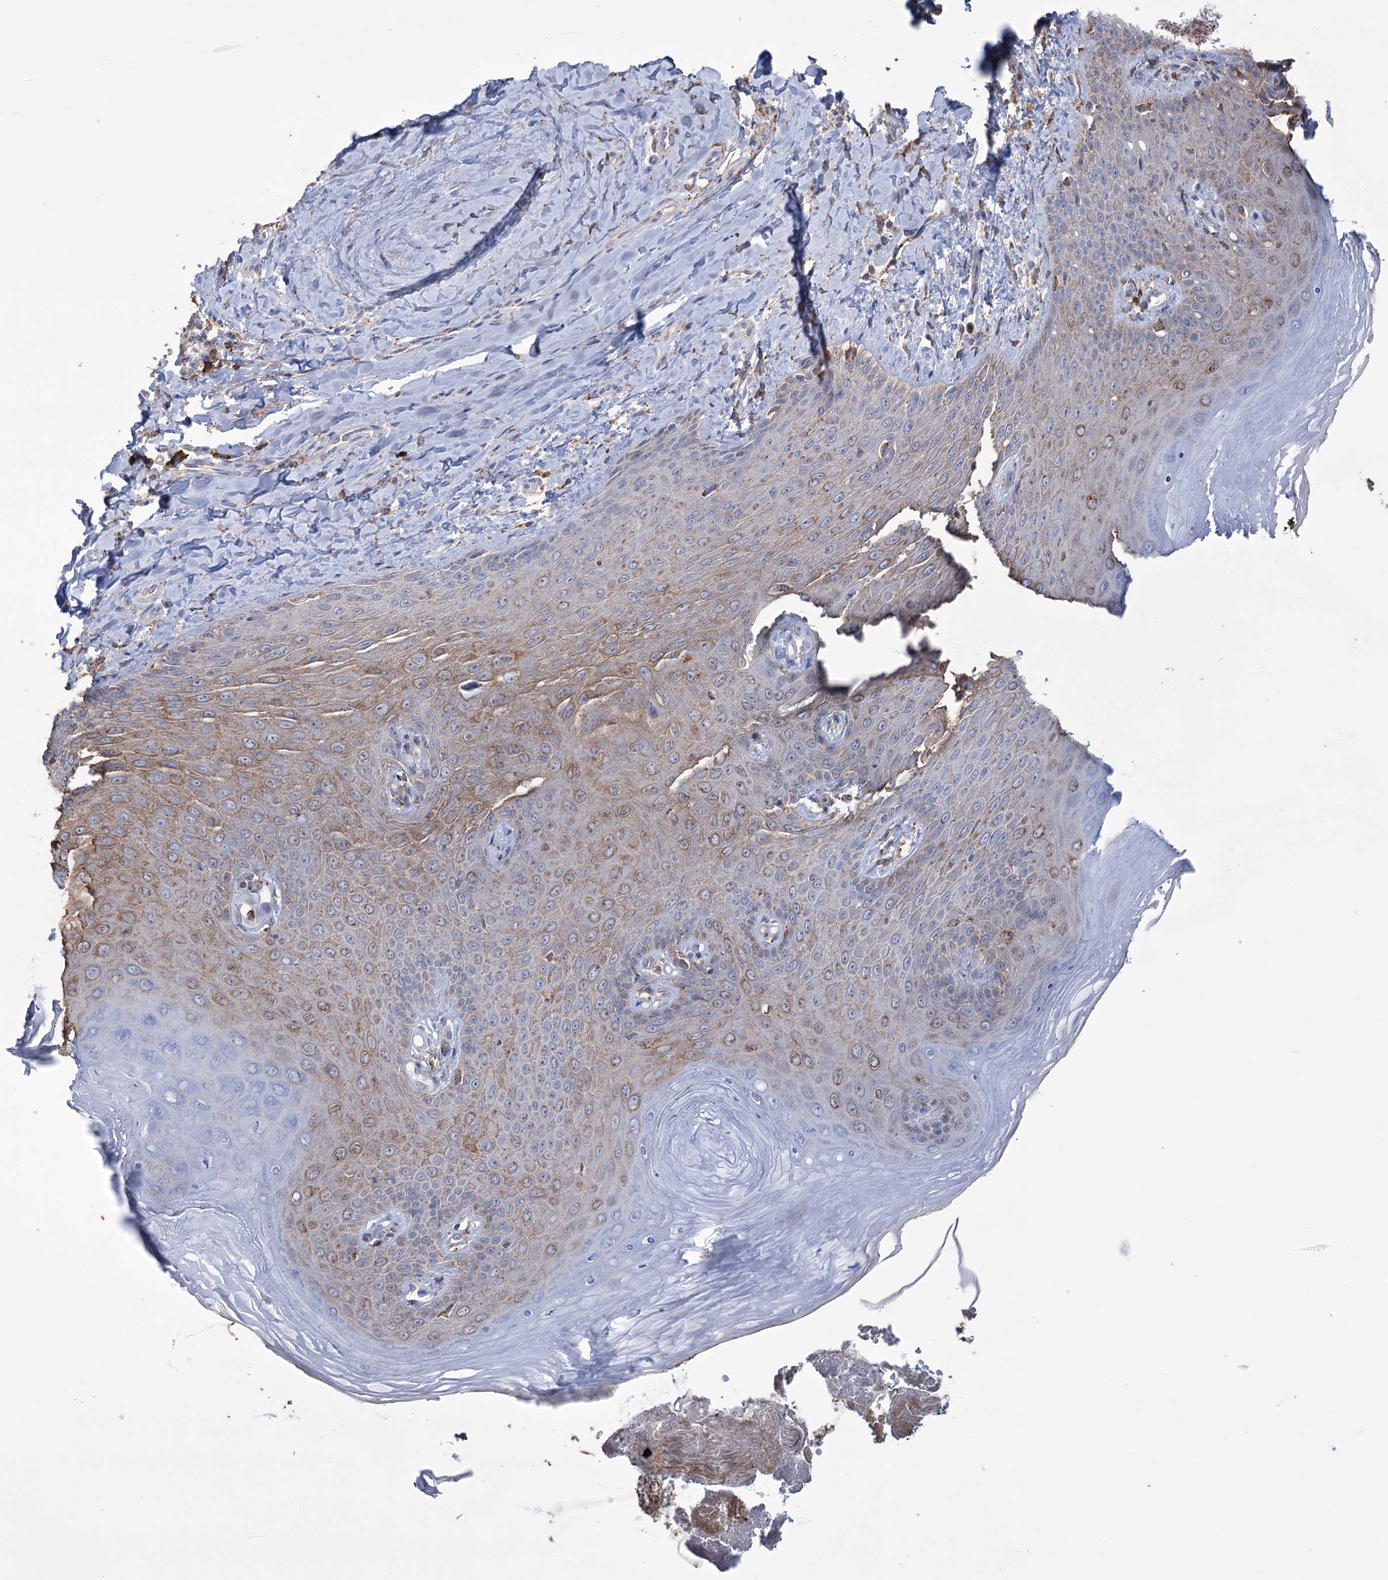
{"staining": {"intensity": "moderate", "quantity": "25%-75%", "location": "cytoplasmic/membranous"}, "tissue": "skin", "cell_type": "Epidermal cells", "image_type": "normal", "snomed": [{"axis": "morphology", "description": "Normal tissue, NOS"}, {"axis": "topography", "description": "Anal"}], "caption": "Immunohistochemical staining of normal skin reveals 25%-75% levels of moderate cytoplasmic/membranous protein positivity in approximately 25%-75% of epidermal cells. The staining is performed using DAB (3,3'-diaminobenzidine) brown chromogen to label protein expression. The nuclei are counter-stained blue using hematoxylin.", "gene": "TRIM71", "patient": {"sex": "male", "age": 78}}